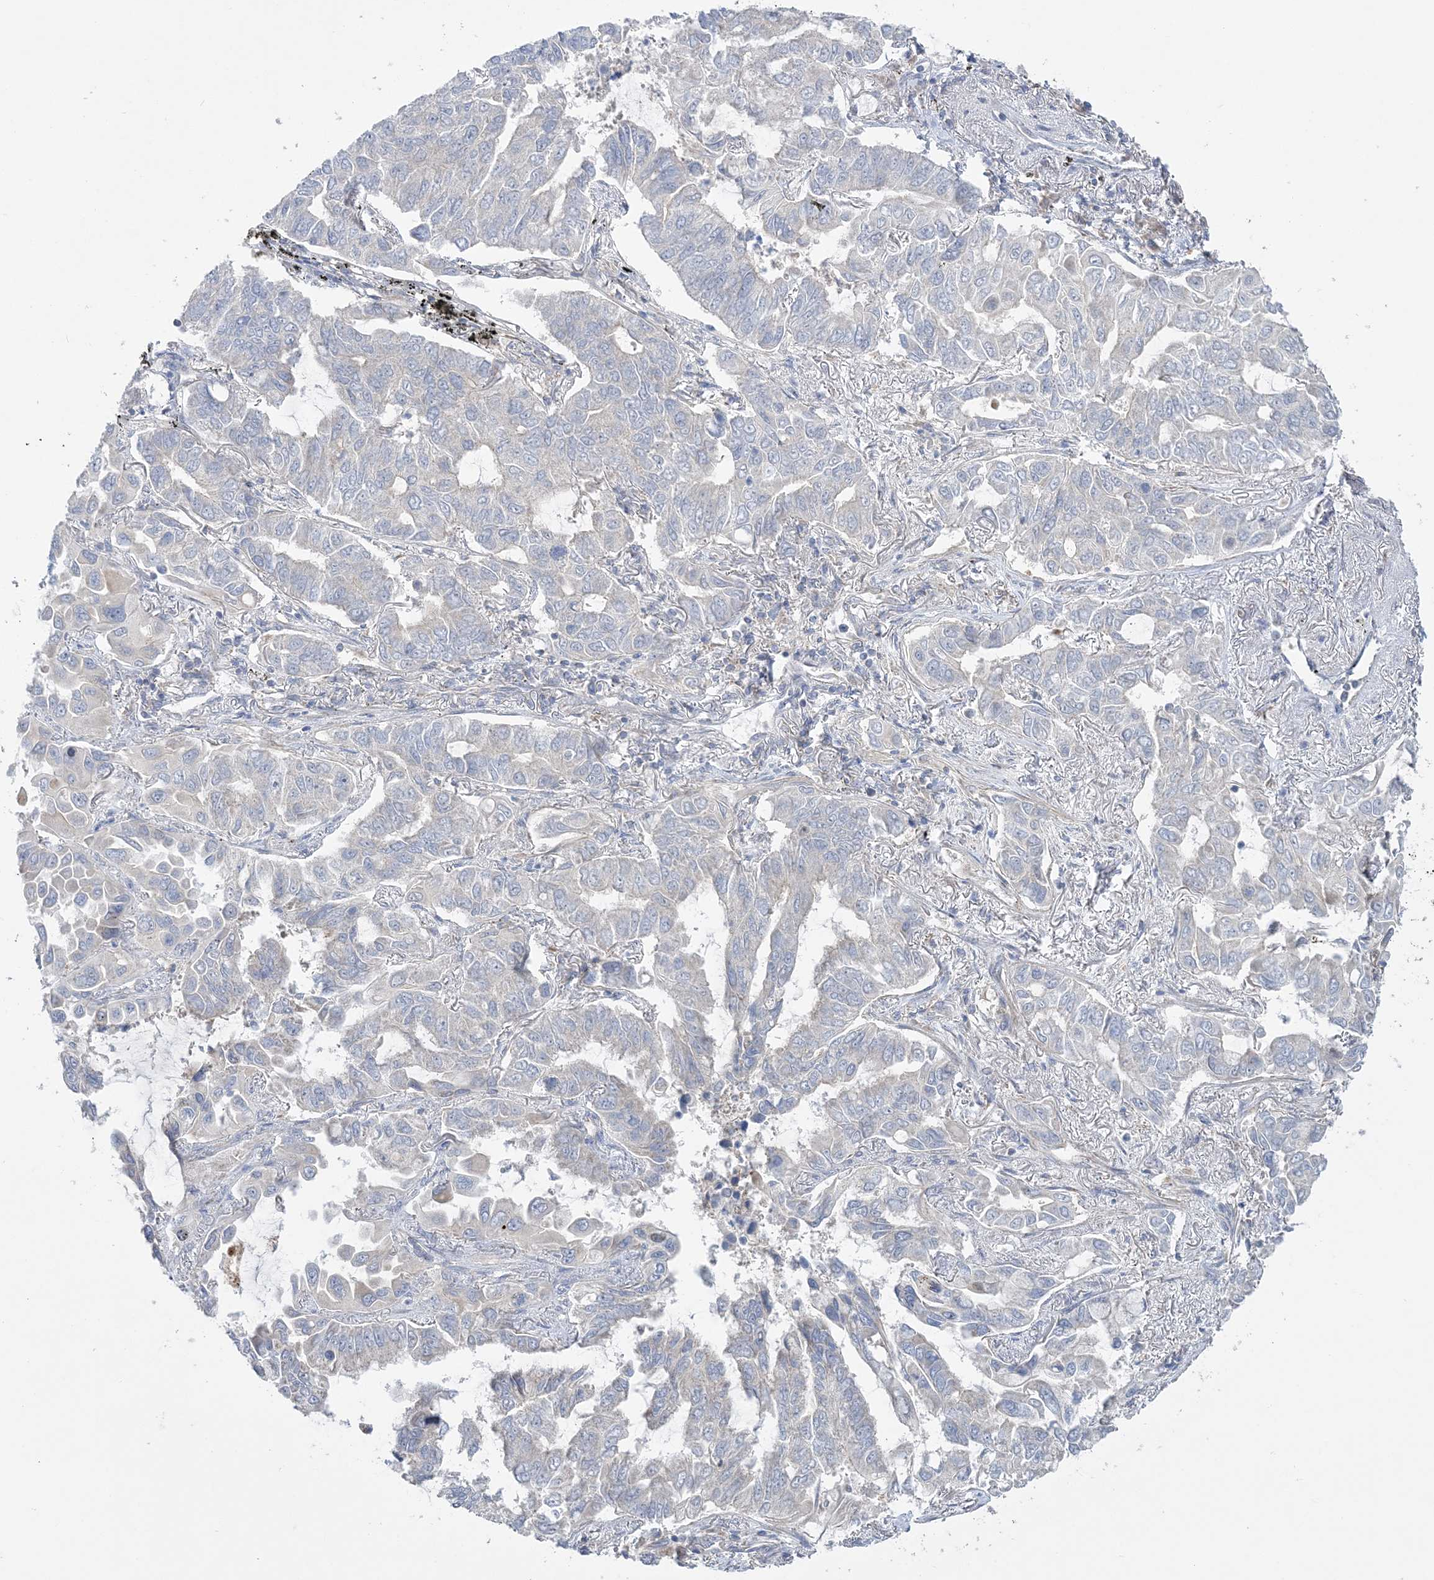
{"staining": {"intensity": "negative", "quantity": "none", "location": "none"}, "tissue": "lung cancer", "cell_type": "Tumor cells", "image_type": "cancer", "snomed": [{"axis": "morphology", "description": "Adenocarcinoma, NOS"}, {"axis": "topography", "description": "Lung"}], "caption": "An image of lung cancer stained for a protein exhibits no brown staining in tumor cells.", "gene": "MMADHC", "patient": {"sex": "male", "age": 64}}